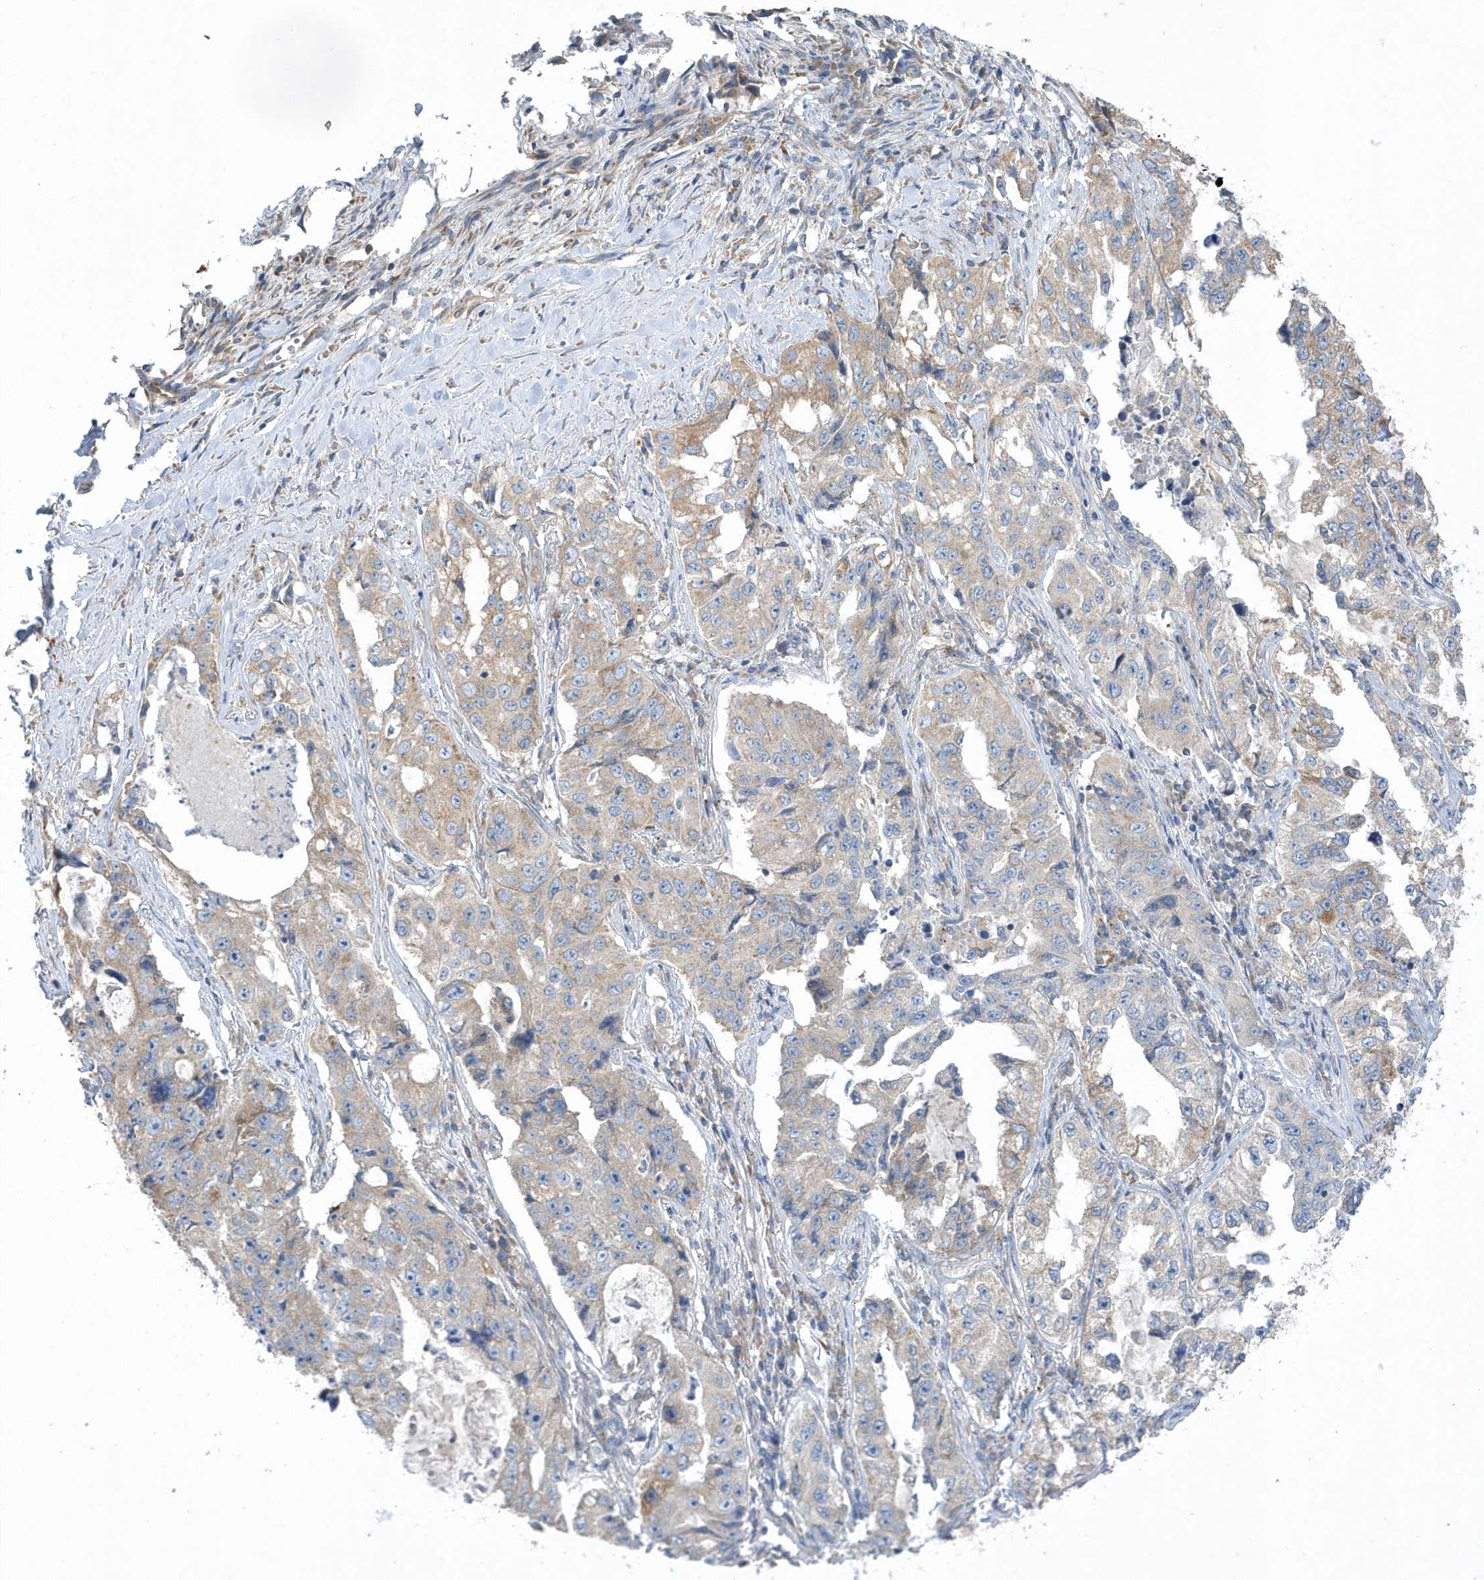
{"staining": {"intensity": "moderate", "quantity": "<25%", "location": "cytoplasmic/membranous"}, "tissue": "lung cancer", "cell_type": "Tumor cells", "image_type": "cancer", "snomed": [{"axis": "morphology", "description": "Adenocarcinoma, NOS"}, {"axis": "topography", "description": "Lung"}], "caption": "Tumor cells reveal low levels of moderate cytoplasmic/membranous positivity in approximately <25% of cells in human lung cancer (adenocarcinoma).", "gene": "SPATA5", "patient": {"sex": "female", "age": 51}}